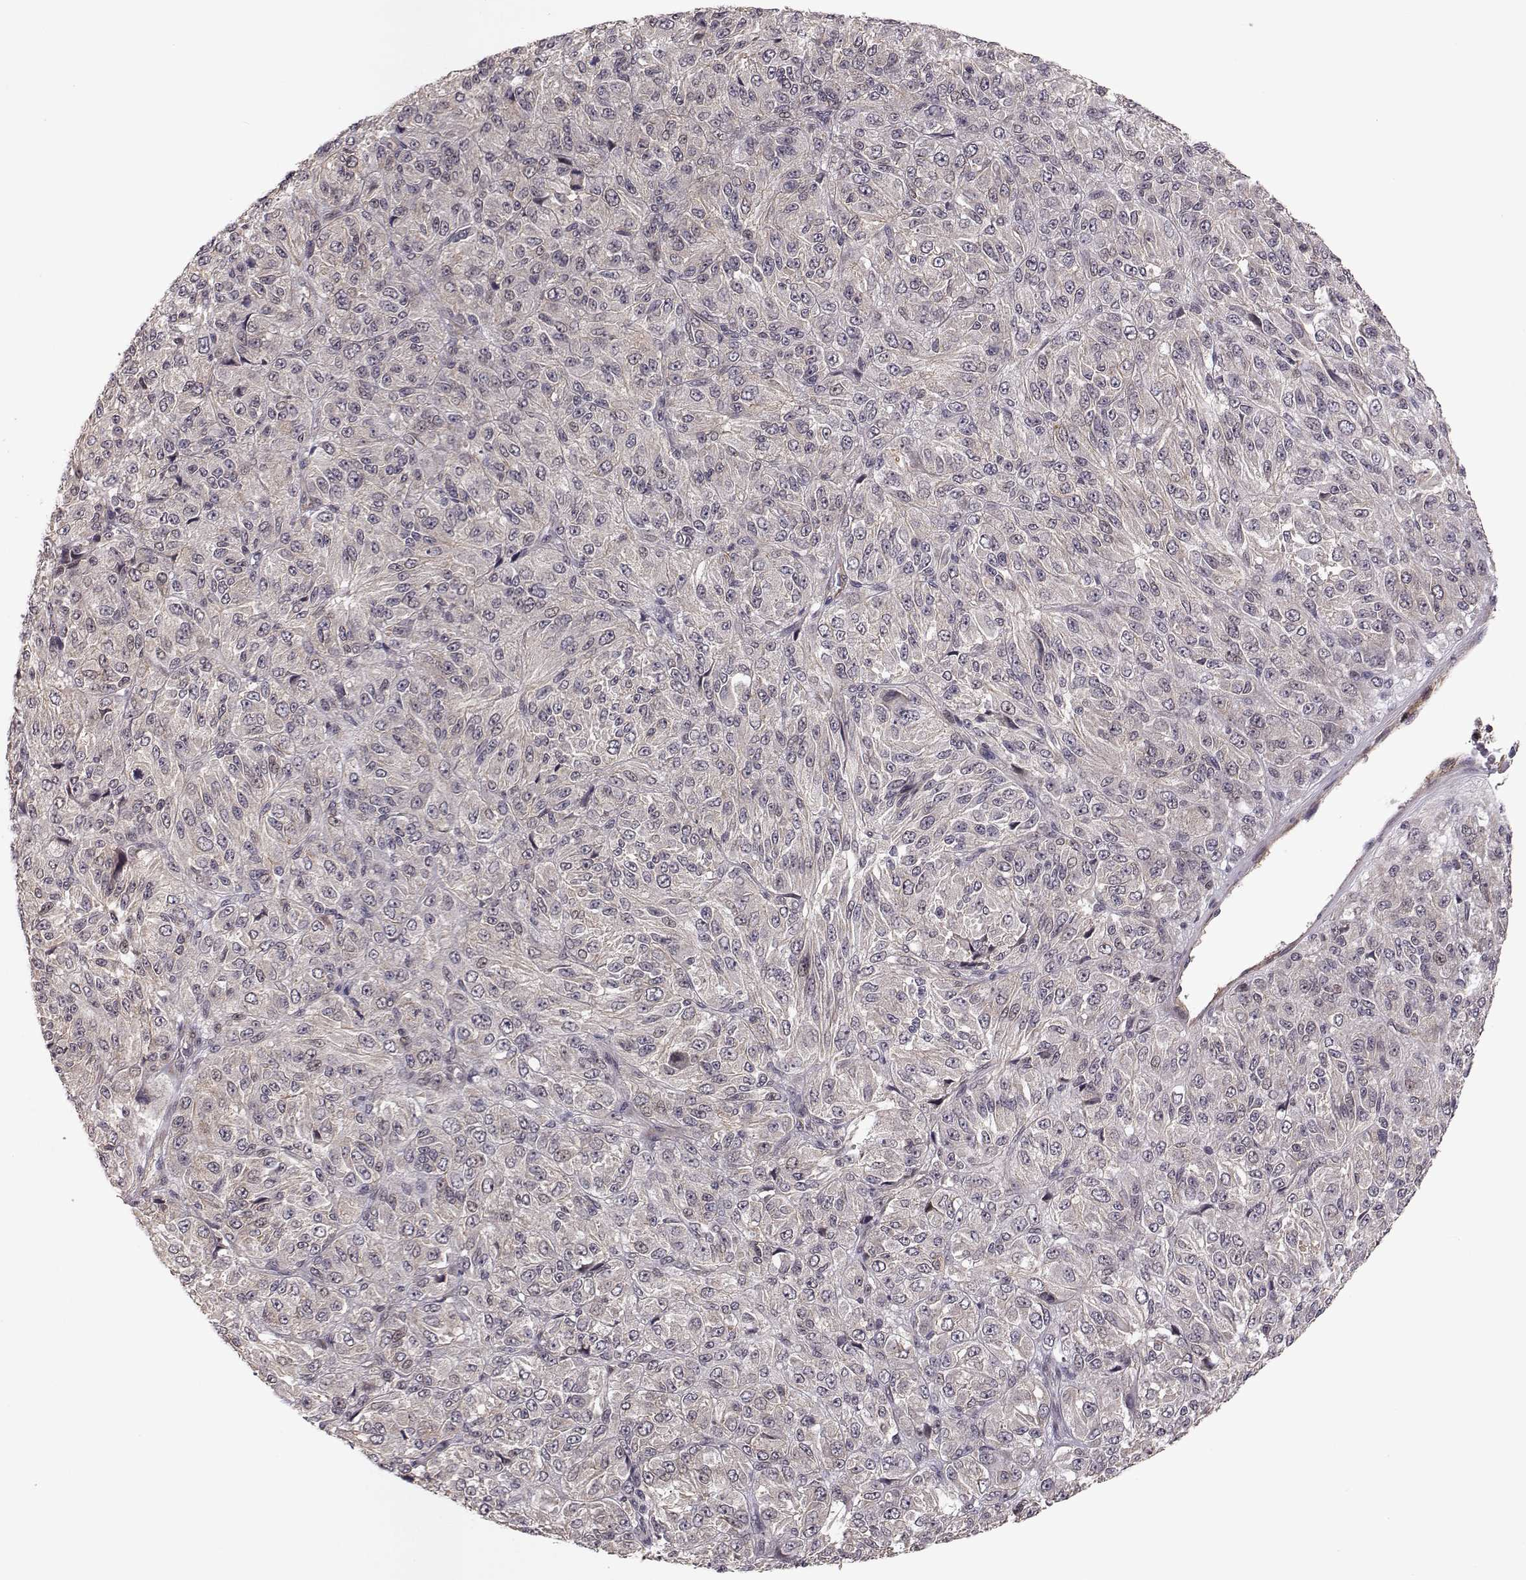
{"staining": {"intensity": "negative", "quantity": "none", "location": "none"}, "tissue": "melanoma", "cell_type": "Tumor cells", "image_type": "cancer", "snomed": [{"axis": "morphology", "description": "Malignant melanoma, Metastatic site"}, {"axis": "topography", "description": "Brain"}], "caption": "Melanoma was stained to show a protein in brown. There is no significant staining in tumor cells.", "gene": "PLEKHG3", "patient": {"sex": "female", "age": 56}}